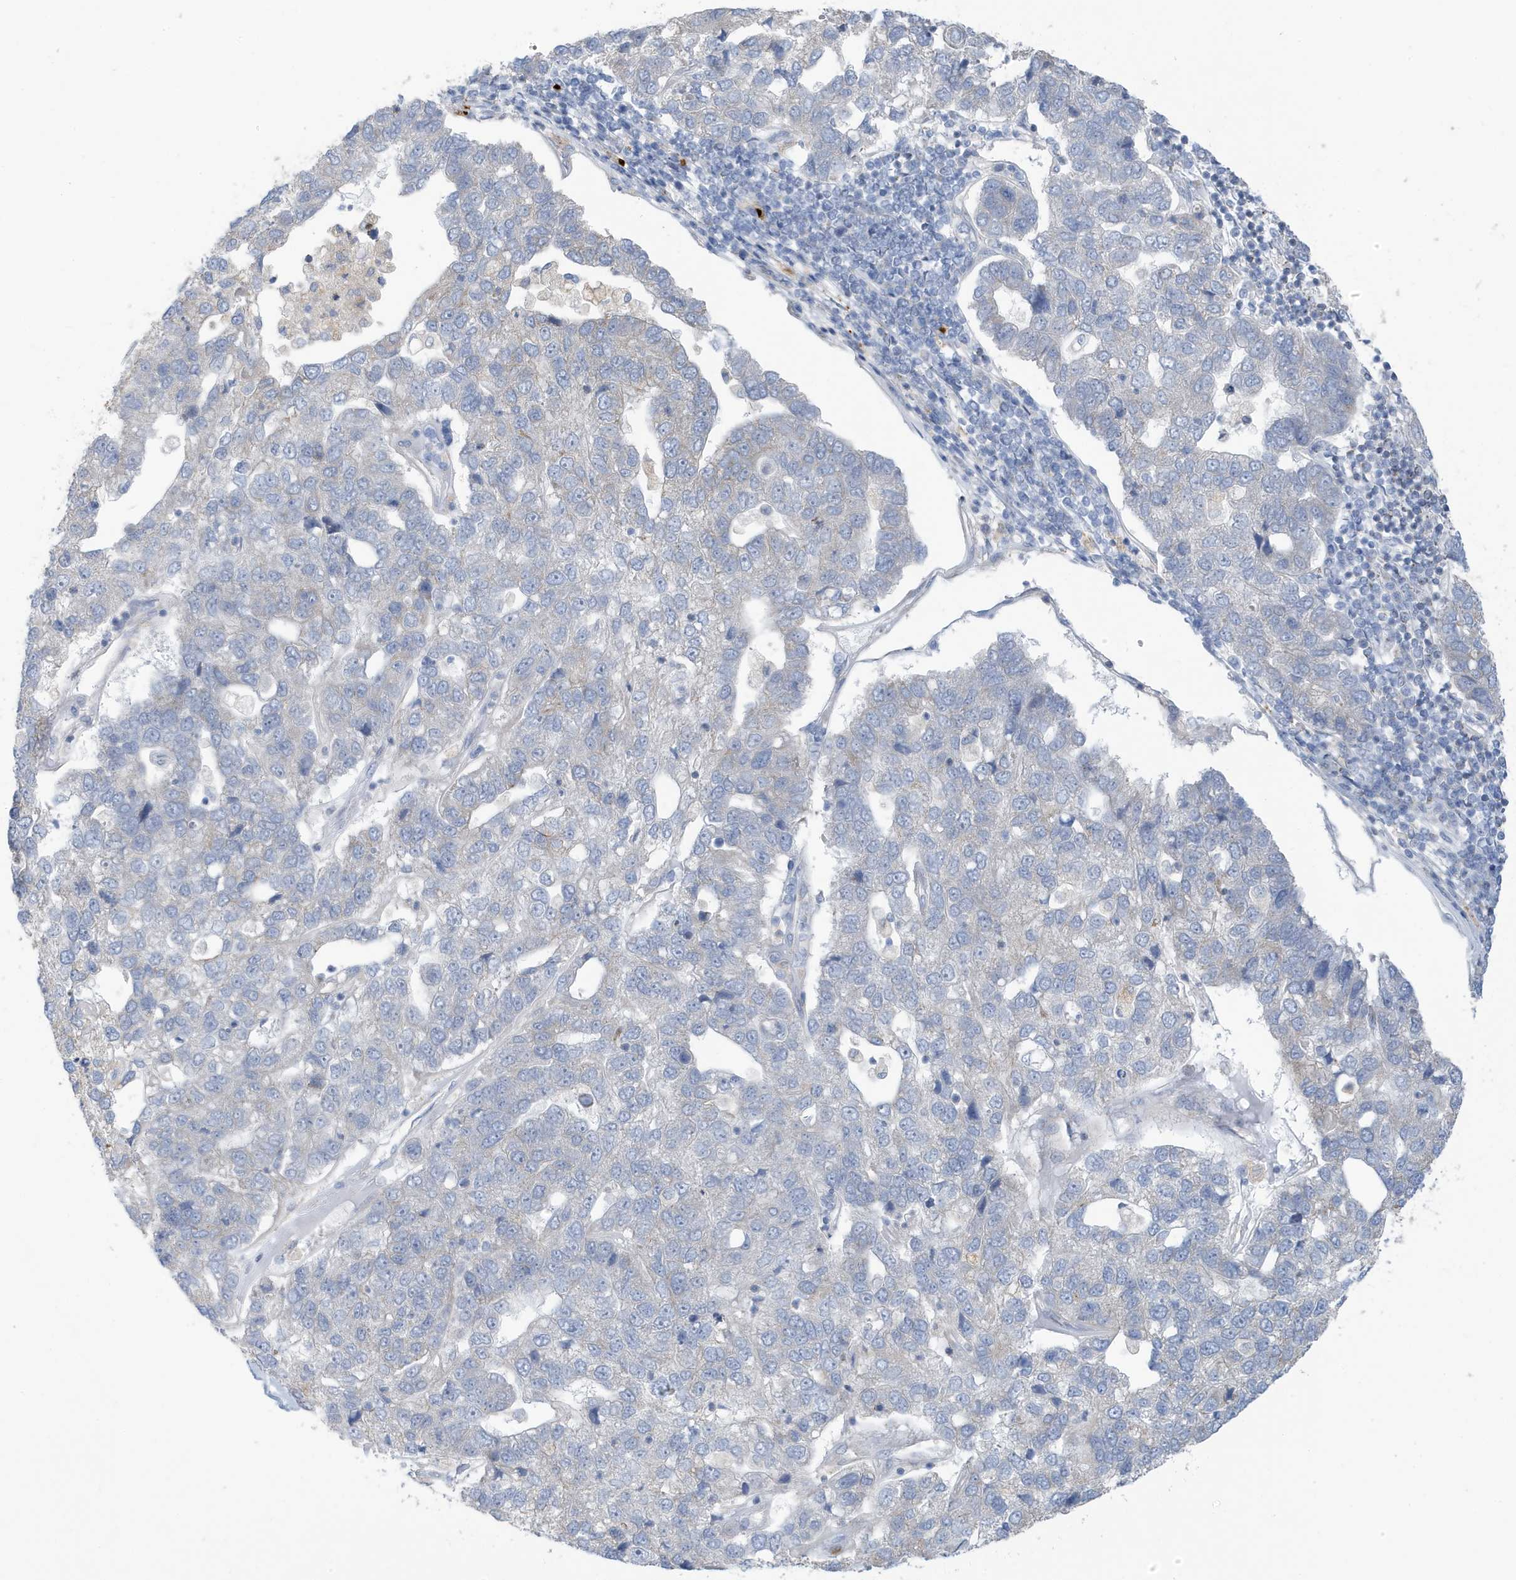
{"staining": {"intensity": "weak", "quantity": "<25%", "location": "cytoplasmic/membranous"}, "tissue": "pancreatic cancer", "cell_type": "Tumor cells", "image_type": "cancer", "snomed": [{"axis": "morphology", "description": "Adenocarcinoma, NOS"}, {"axis": "topography", "description": "Pancreas"}], "caption": "A high-resolution image shows immunohistochemistry (IHC) staining of pancreatic cancer, which demonstrates no significant expression in tumor cells.", "gene": "ATP13A5", "patient": {"sex": "female", "age": 61}}